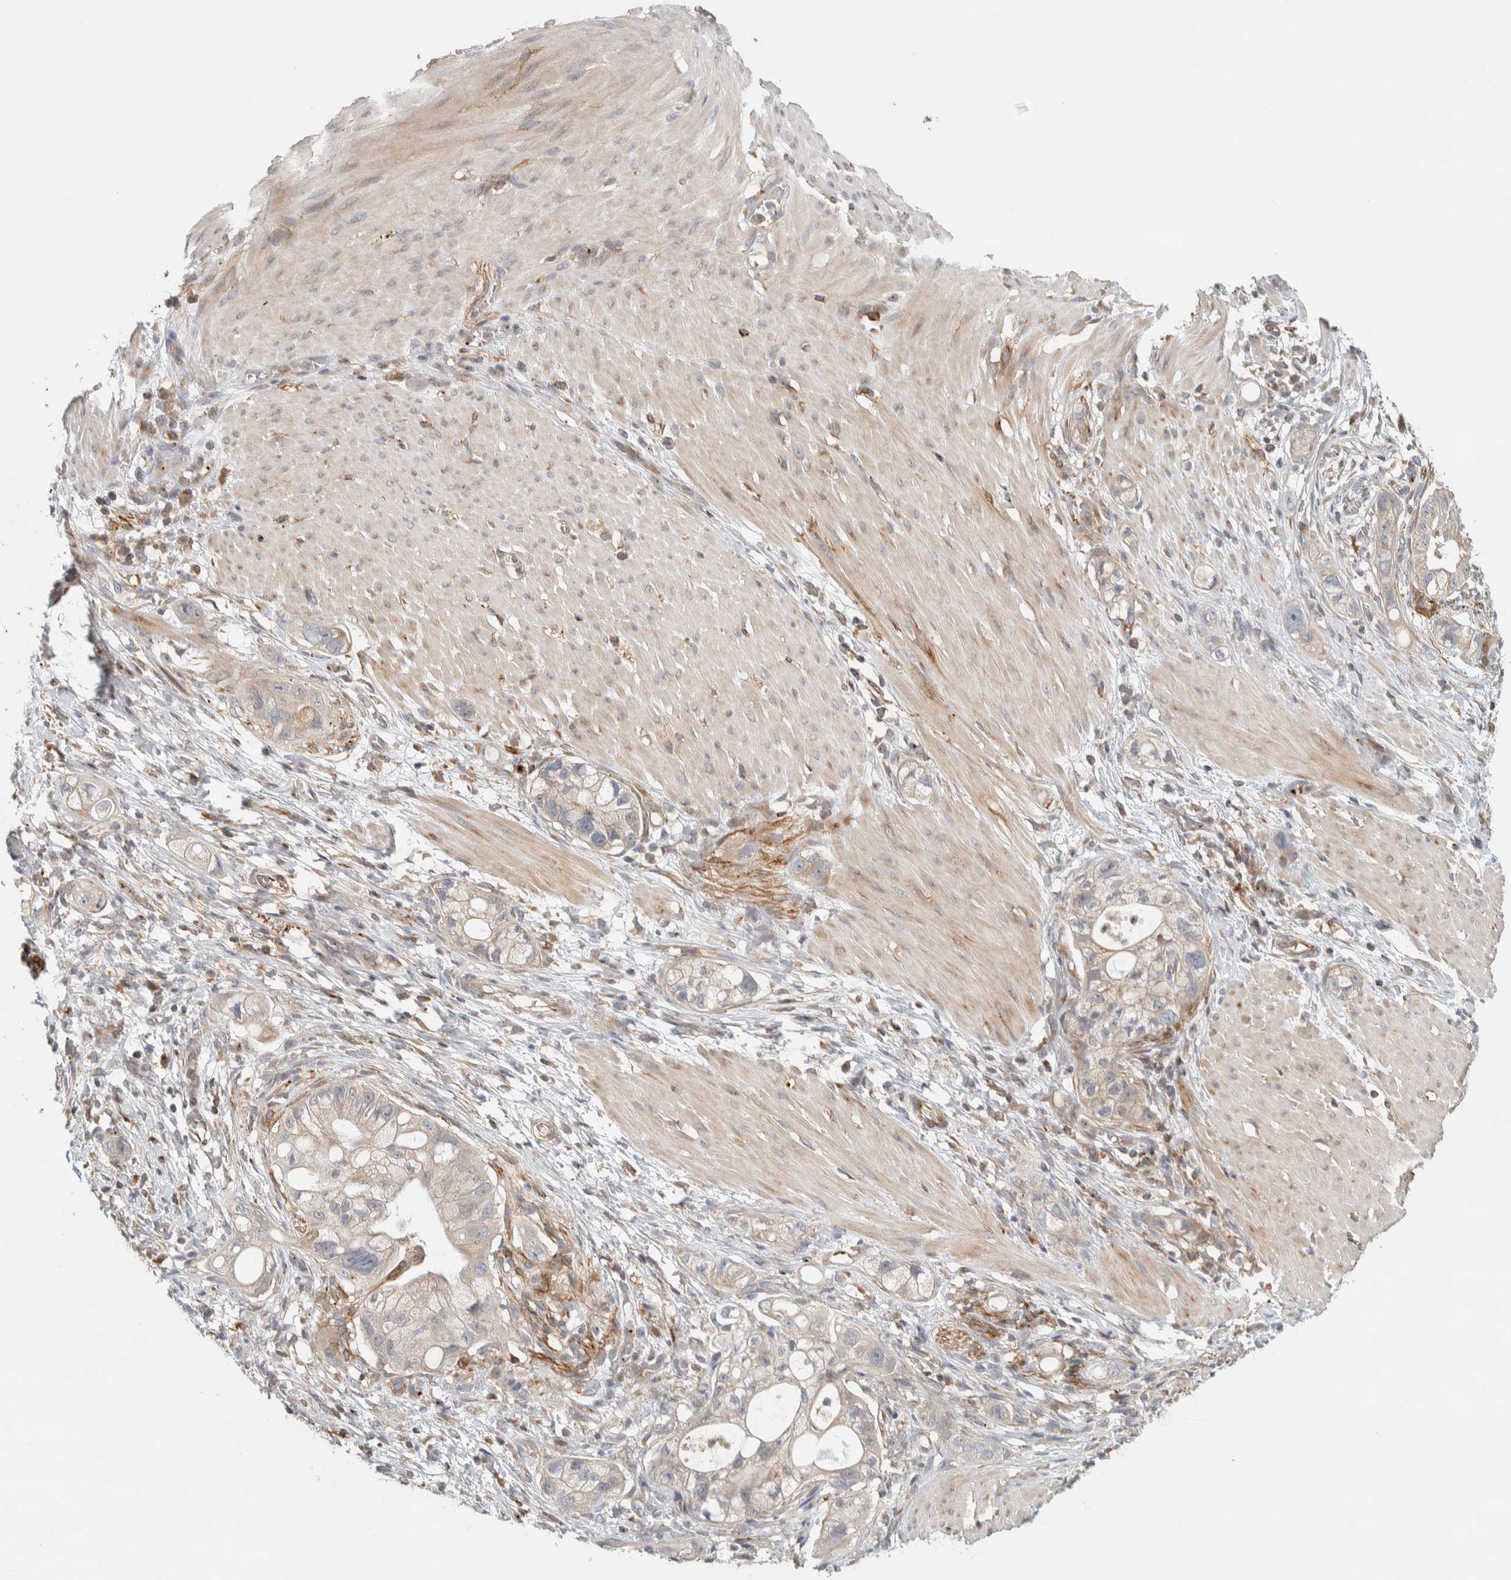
{"staining": {"intensity": "weak", "quantity": ">75%", "location": "cytoplasmic/membranous"}, "tissue": "stomach cancer", "cell_type": "Tumor cells", "image_type": "cancer", "snomed": [{"axis": "morphology", "description": "Adenocarcinoma, NOS"}, {"axis": "topography", "description": "Stomach"}, {"axis": "topography", "description": "Stomach, lower"}], "caption": "Human stomach cancer (adenocarcinoma) stained with a protein marker displays weak staining in tumor cells.", "gene": "KIF9", "patient": {"sex": "female", "age": 48}}